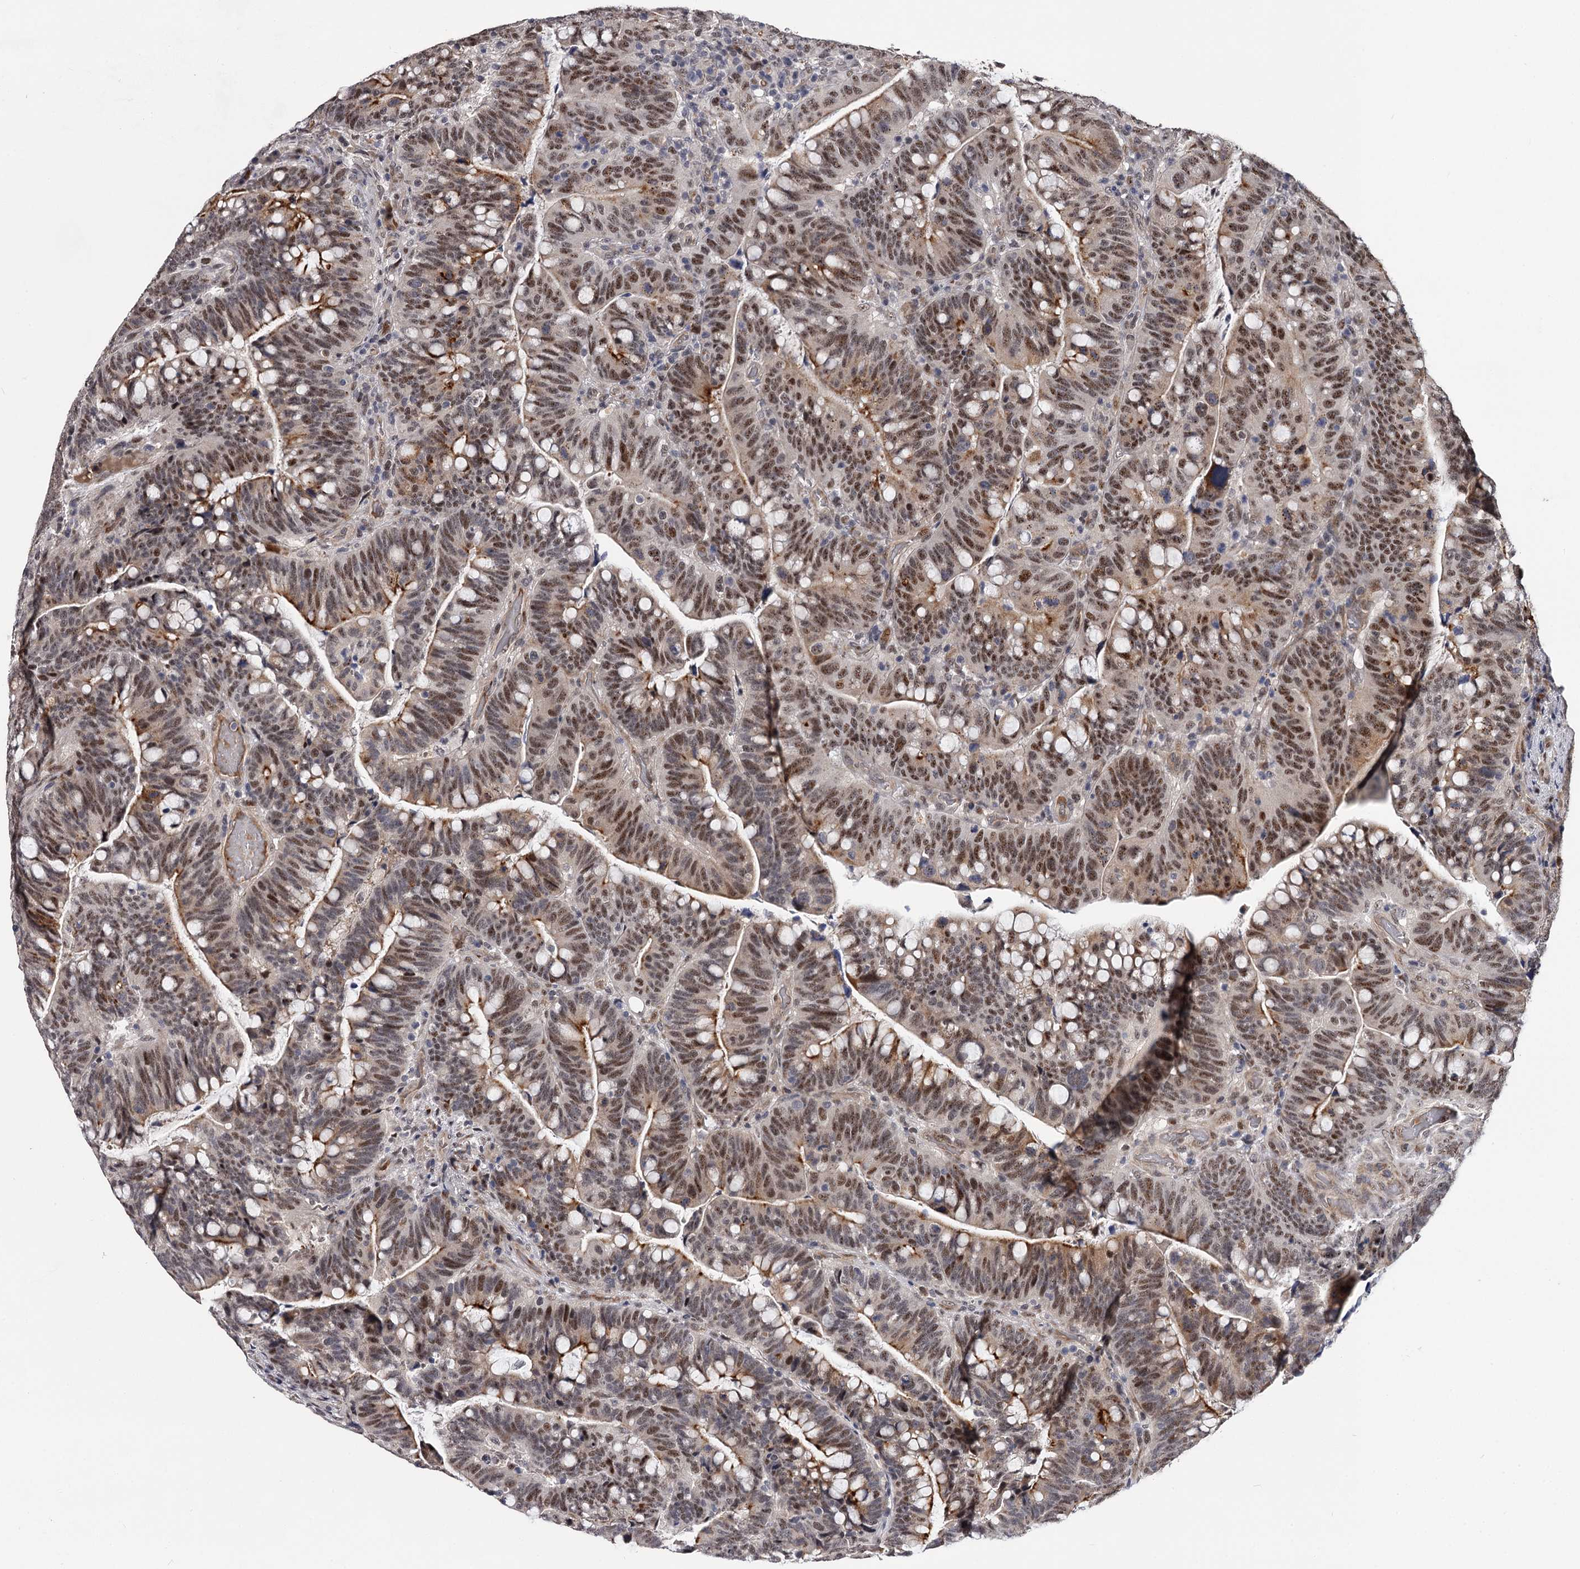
{"staining": {"intensity": "strong", "quantity": "25%-75%", "location": "cytoplasmic/membranous,nuclear"}, "tissue": "colorectal cancer", "cell_type": "Tumor cells", "image_type": "cancer", "snomed": [{"axis": "morphology", "description": "Normal tissue, NOS"}, {"axis": "morphology", "description": "Adenocarcinoma, NOS"}, {"axis": "topography", "description": "Colon"}], "caption": "A brown stain labels strong cytoplasmic/membranous and nuclear expression of a protein in human colorectal cancer tumor cells. (IHC, brightfield microscopy, high magnification).", "gene": "RNF44", "patient": {"sex": "female", "age": 66}}